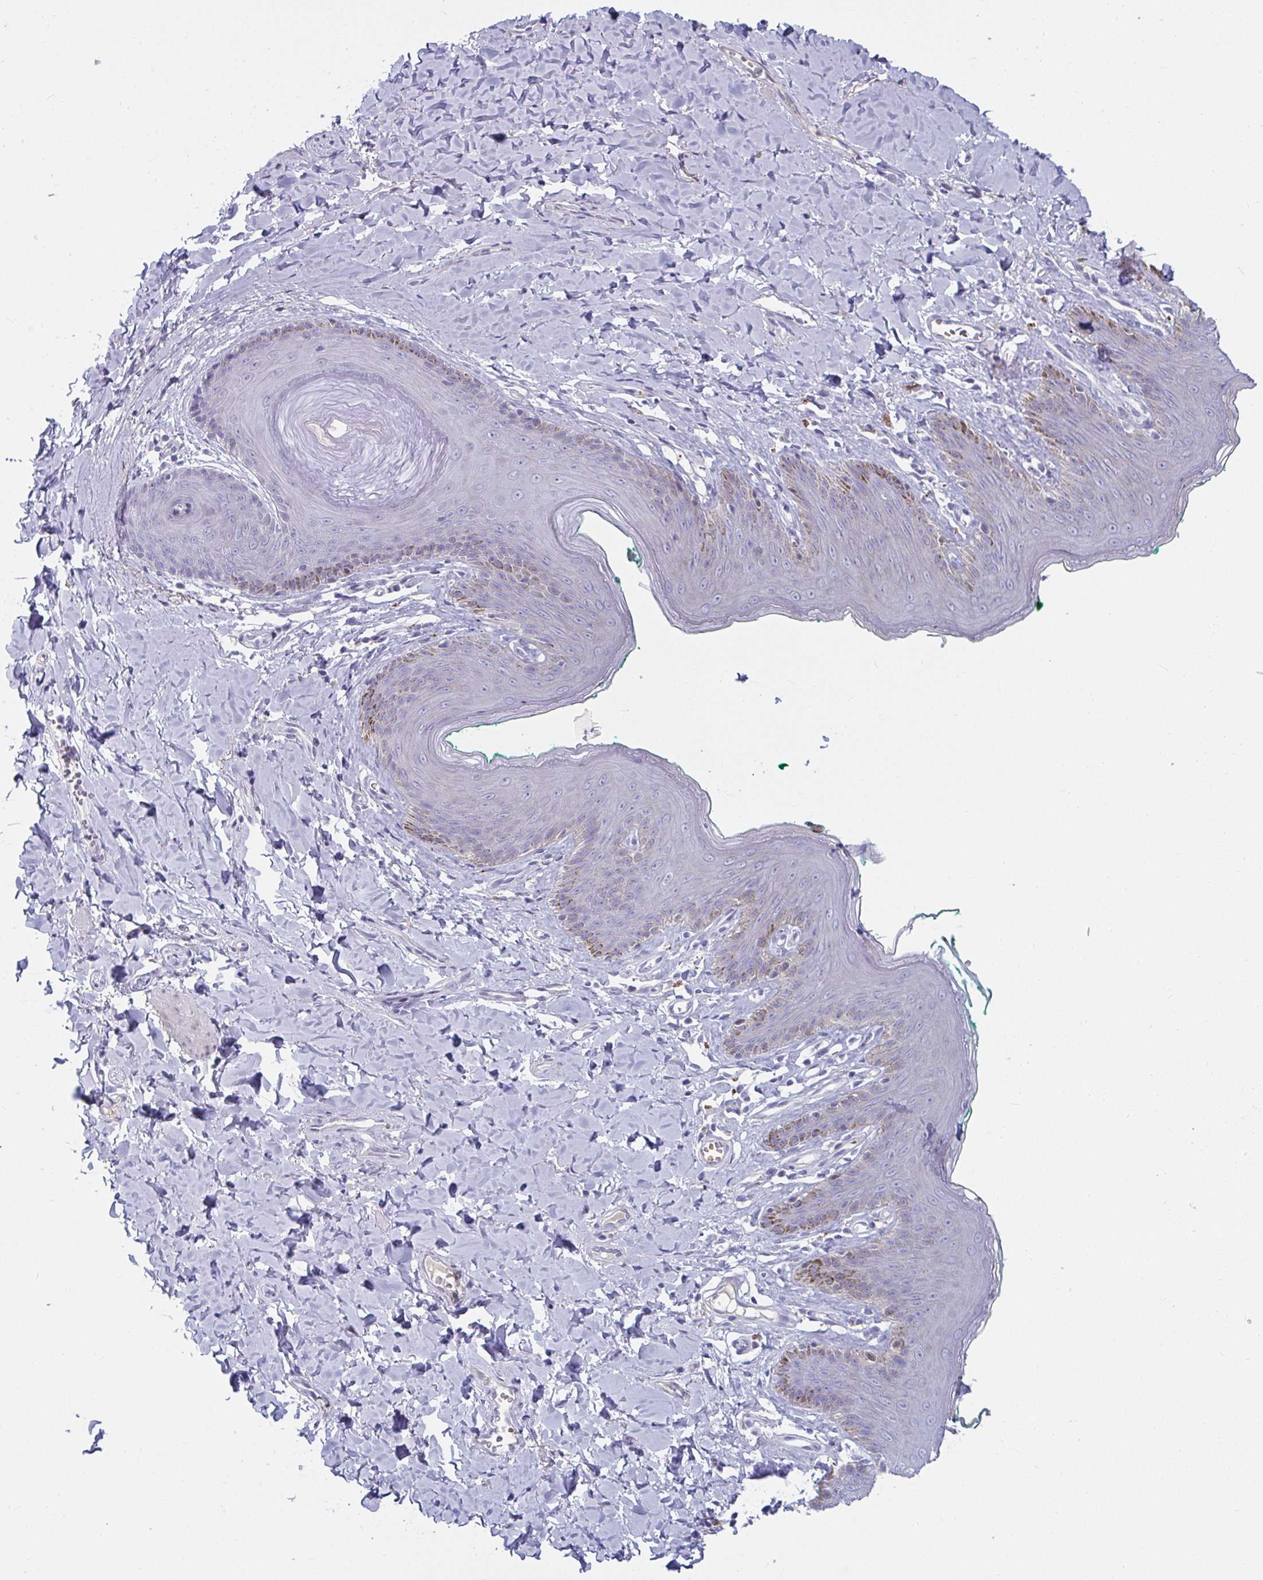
{"staining": {"intensity": "negative", "quantity": "none", "location": "none"}, "tissue": "skin", "cell_type": "Epidermal cells", "image_type": "normal", "snomed": [{"axis": "morphology", "description": "Normal tissue, NOS"}, {"axis": "topography", "description": "Vulva"}, {"axis": "topography", "description": "Peripheral nerve tissue"}], "caption": "Immunohistochemistry of normal skin demonstrates no staining in epidermal cells. The staining was performed using DAB (3,3'-diaminobenzidine) to visualize the protein expression in brown, while the nuclei were stained in blue with hematoxylin (Magnification: 20x).", "gene": "NPY", "patient": {"sex": "female", "age": 66}}